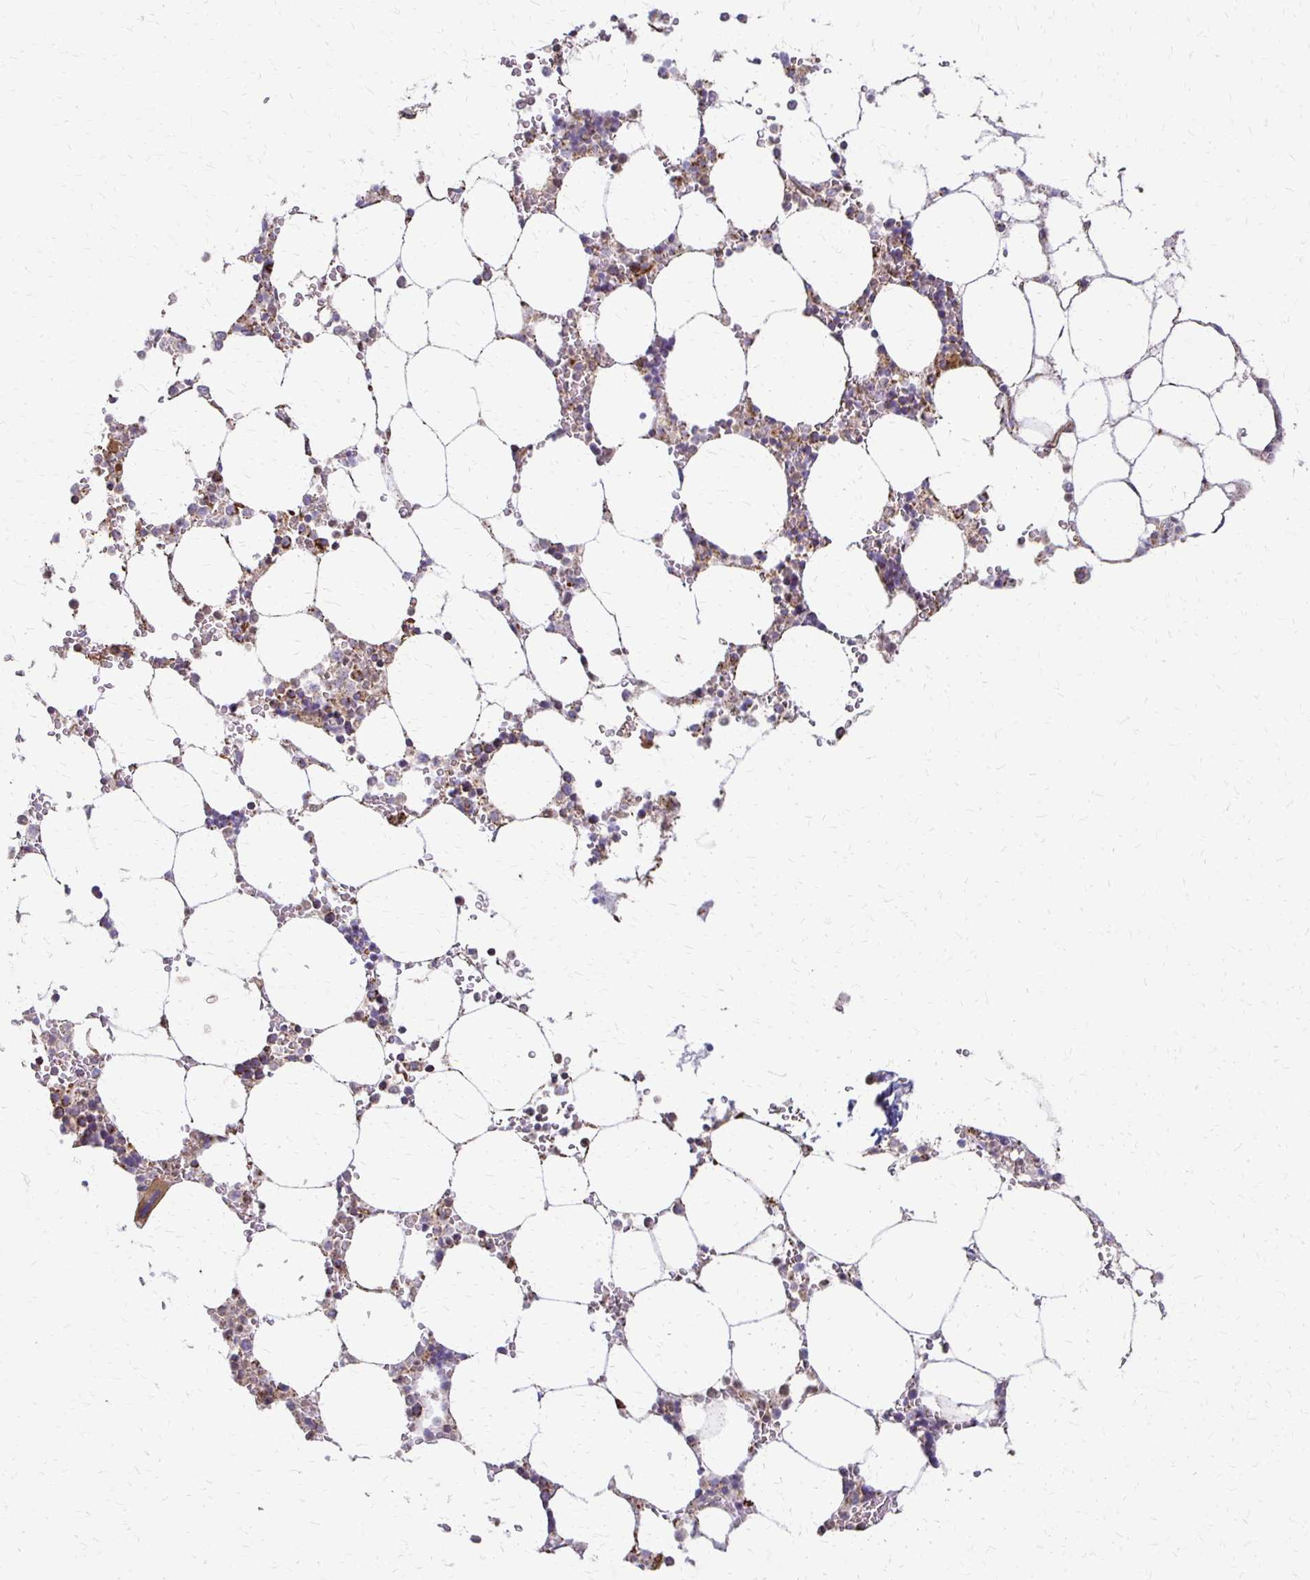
{"staining": {"intensity": "strong", "quantity": "25%-75%", "location": "cytoplasmic/membranous"}, "tissue": "bone marrow", "cell_type": "Hematopoietic cells", "image_type": "normal", "snomed": [{"axis": "morphology", "description": "Normal tissue, NOS"}, {"axis": "topography", "description": "Bone marrow"}], "caption": "Immunohistochemical staining of unremarkable human bone marrow reveals strong cytoplasmic/membranous protein expression in approximately 25%-75% of hematopoietic cells.", "gene": "EIF4EBP2", "patient": {"sex": "male", "age": 64}}